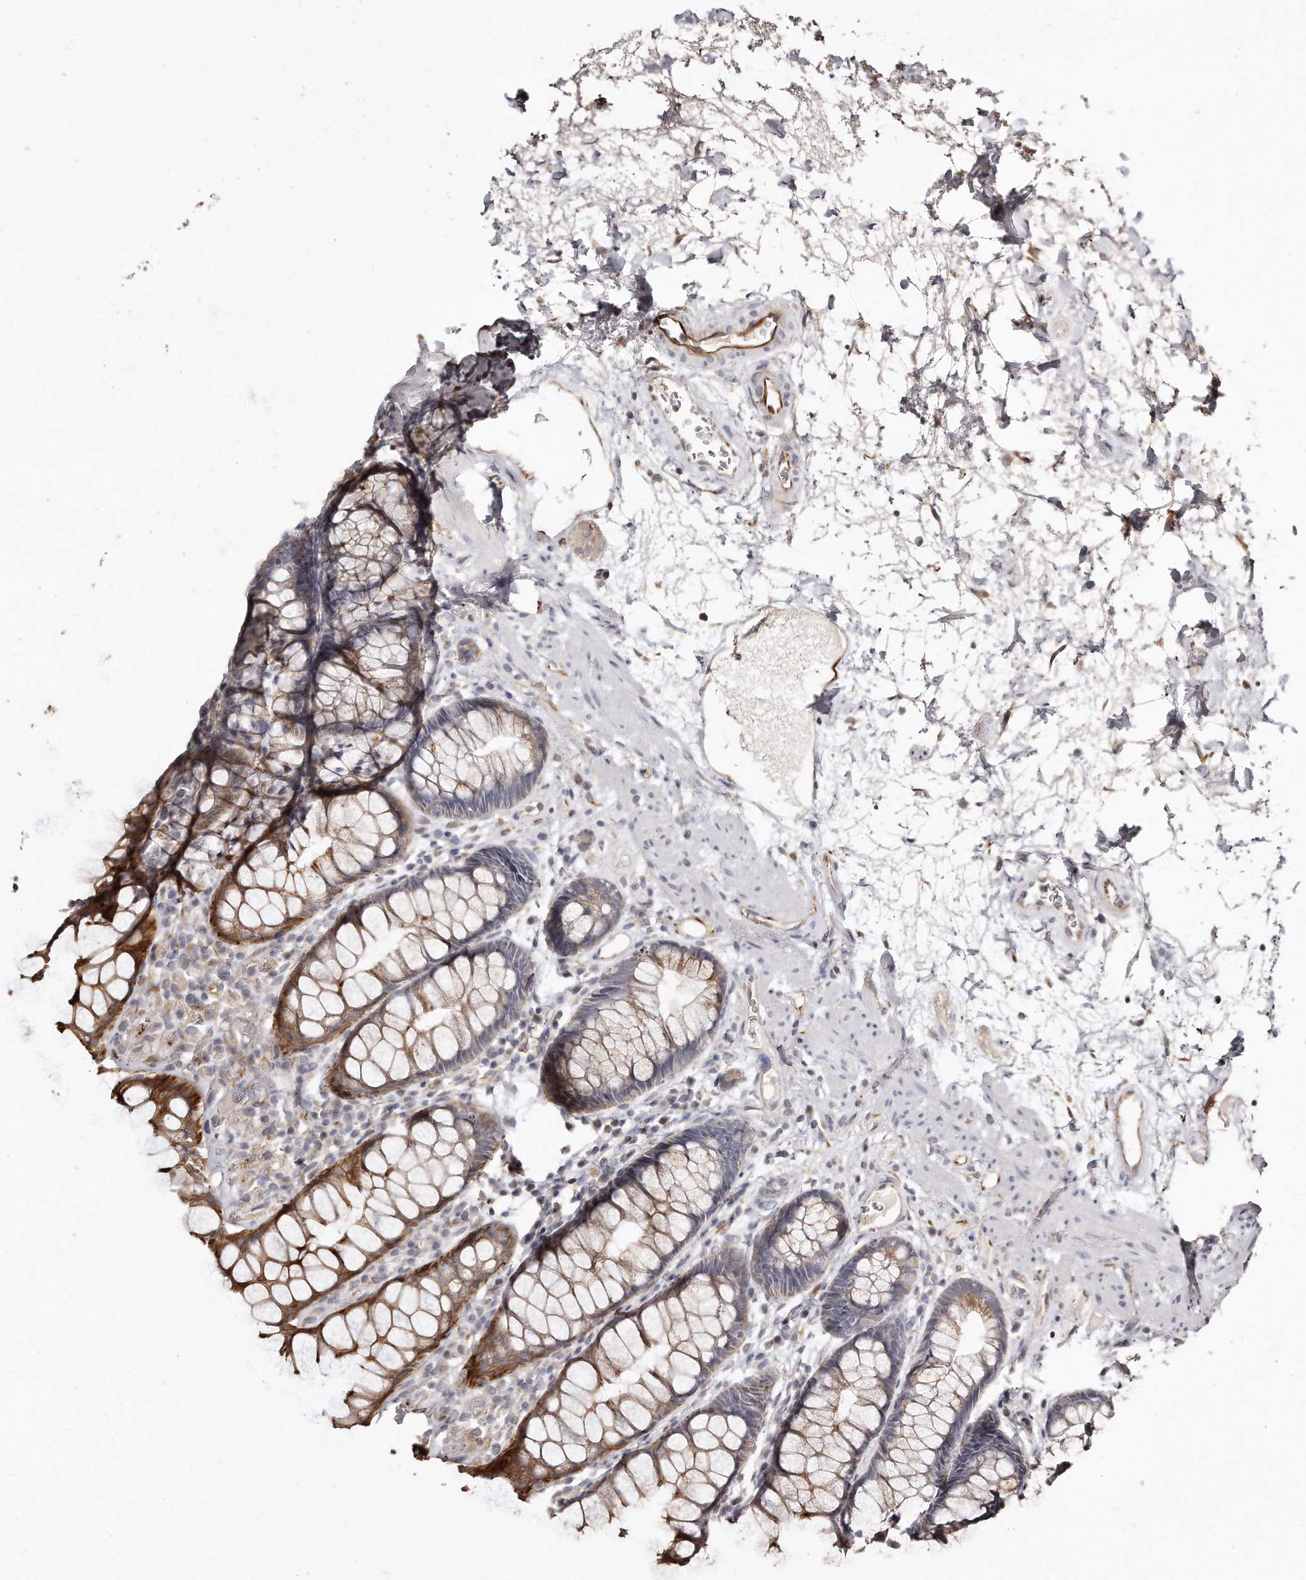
{"staining": {"intensity": "strong", "quantity": ">75%", "location": "cytoplasmic/membranous"}, "tissue": "rectum", "cell_type": "Glandular cells", "image_type": "normal", "snomed": [{"axis": "morphology", "description": "Normal tissue, NOS"}, {"axis": "topography", "description": "Rectum"}], "caption": "This histopathology image displays immunohistochemistry (IHC) staining of normal rectum, with high strong cytoplasmic/membranous positivity in about >75% of glandular cells.", "gene": "ZYG11A", "patient": {"sex": "male", "age": 64}}